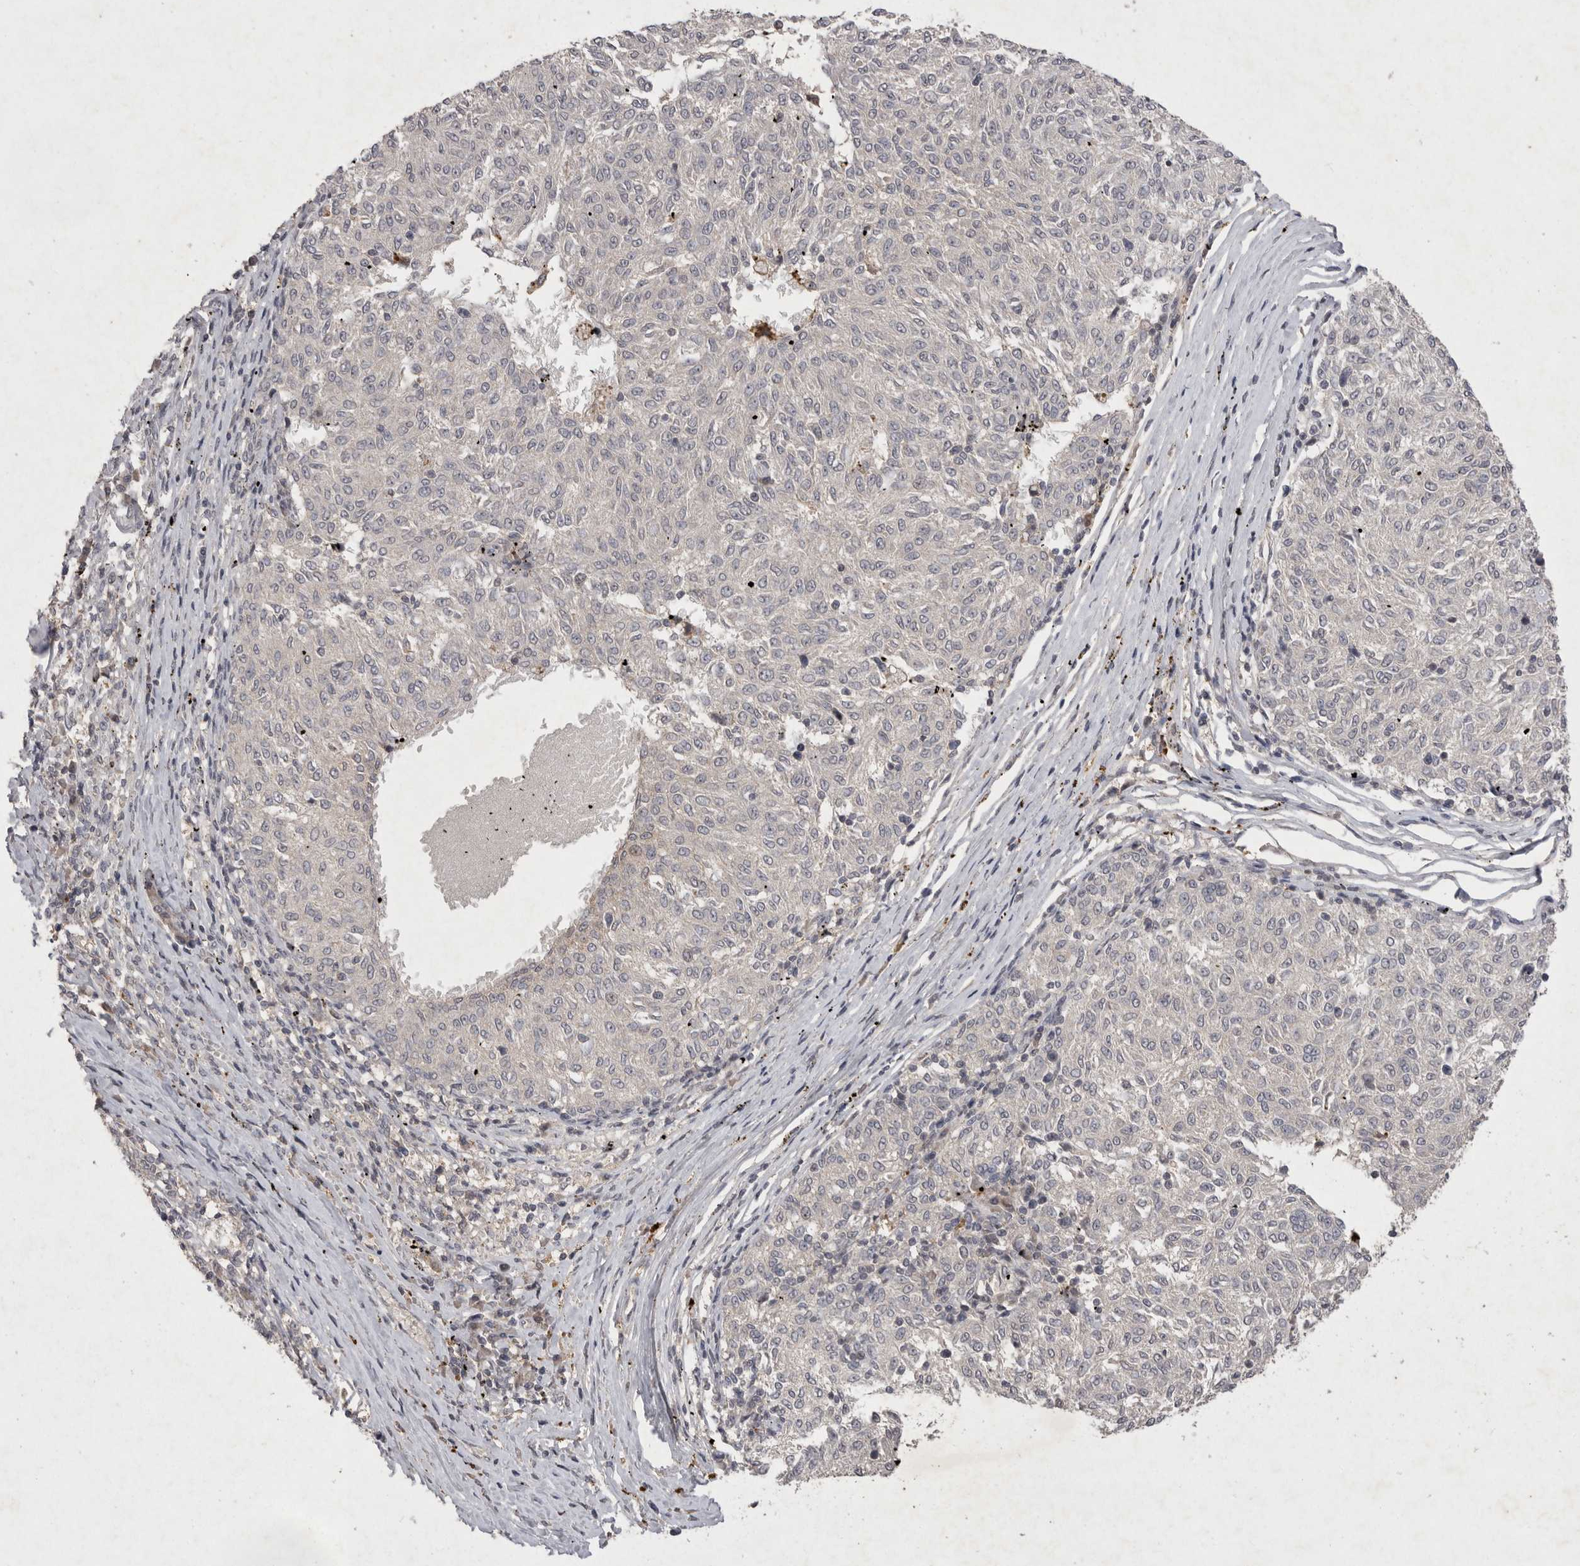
{"staining": {"intensity": "negative", "quantity": "none", "location": "none"}, "tissue": "melanoma", "cell_type": "Tumor cells", "image_type": "cancer", "snomed": [{"axis": "morphology", "description": "Malignant melanoma, NOS"}, {"axis": "topography", "description": "Skin"}], "caption": "Immunohistochemical staining of human melanoma demonstrates no significant expression in tumor cells.", "gene": "APLNR", "patient": {"sex": "female", "age": 72}}